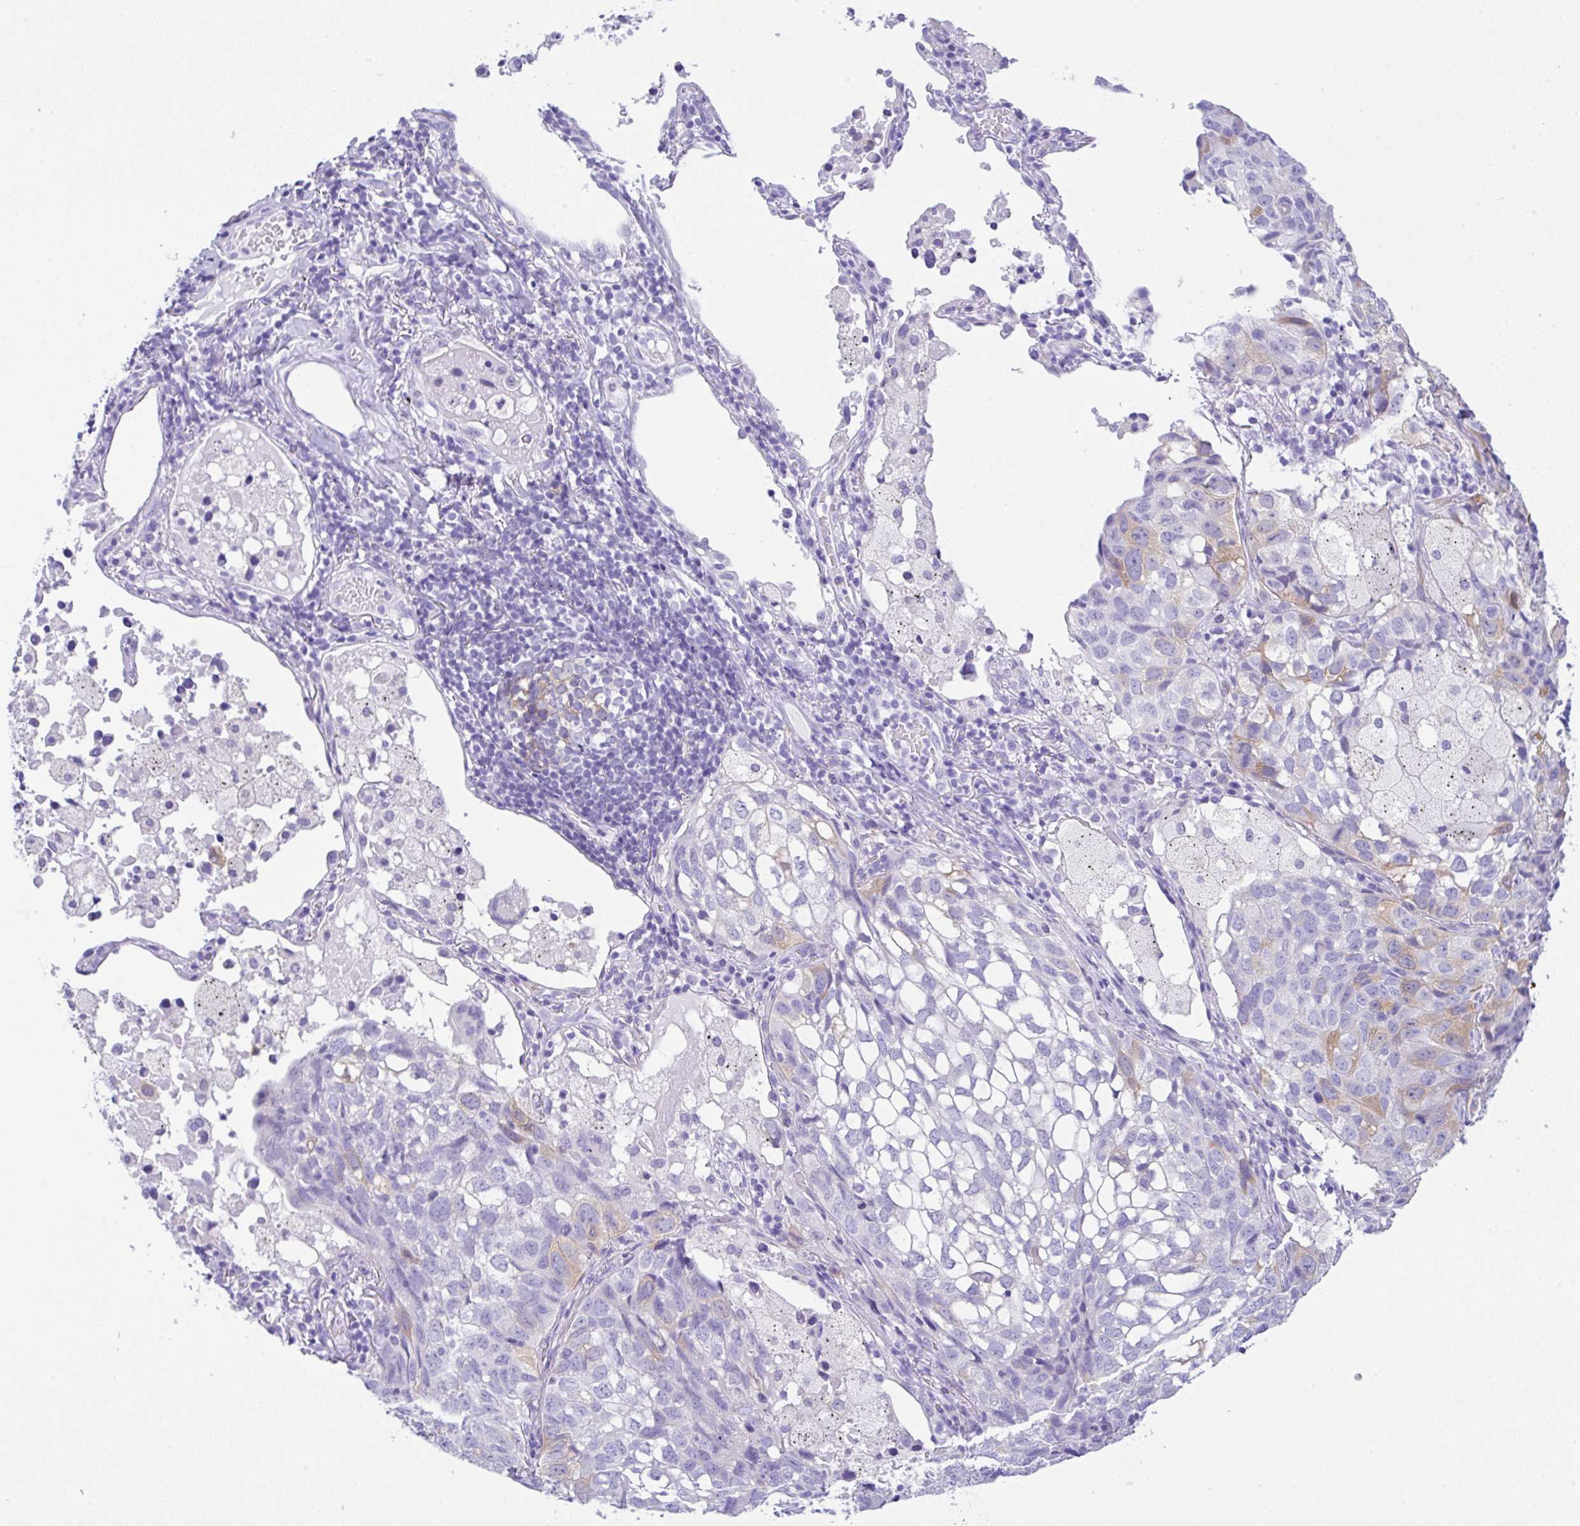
{"staining": {"intensity": "moderate", "quantity": "<25%", "location": "cytoplasmic/membranous"}, "tissue": "lung cancer", "cell_type": "Tumor cells", "image_type": "cancer", "snomed": [{"axis": "morphology", "description": "Squamous cell carcinoma, NOS"}, {"axis": "topography", "description": "Lung"}], "caption": "Lung cancer (squamous cell carcinoma) stained with a brown dye shows moderate cytoplasmic/membranous positive positivity in approximately <25% of tumor cells.", "gene": "RRM2", "patient": {"sex": "male", "age": 60}}